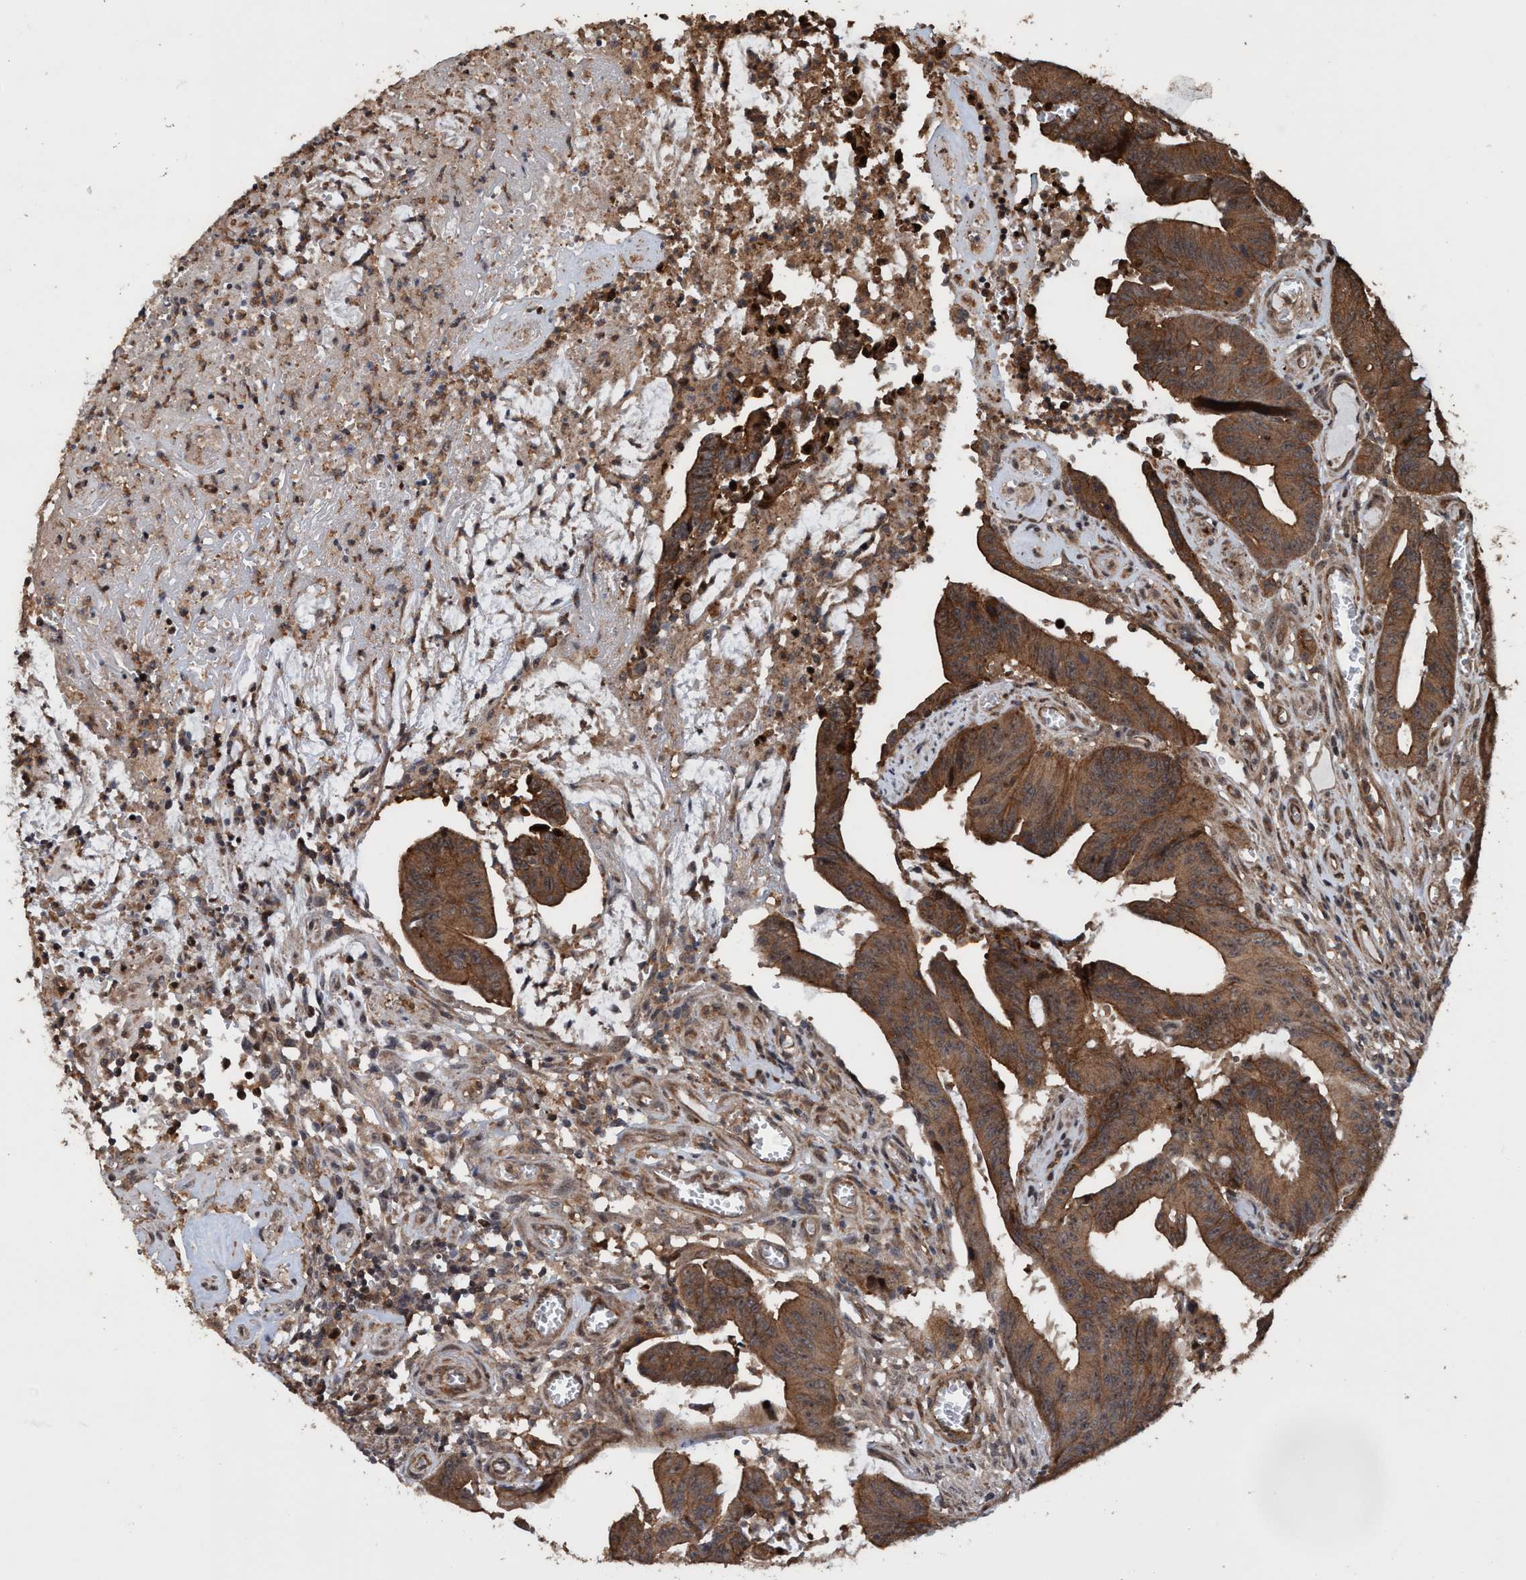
{"staining": {"intensity": "moderate", "quantity": ">75%", "location": "cytoplasmic/membranous"}, "tissue": "colorectal cancer", "cell_type": "Tumor cells", "image_type": "cancer", "snomed": [{"axis": "morphology", "description": "Adenocarcinoma, NOS"}, {"axis": "topography", "description": "Colon"}], "caption": "Tumor cells show medium levels of moderate cytoplasmic/membranous expression in about >75% of cells in human colorectal adenocarcinoma. (Brightfield microscopy of DAB IHC at high magnification).", "gene": "TRPC7", "patient": {"sex": "male", "age": 45}}